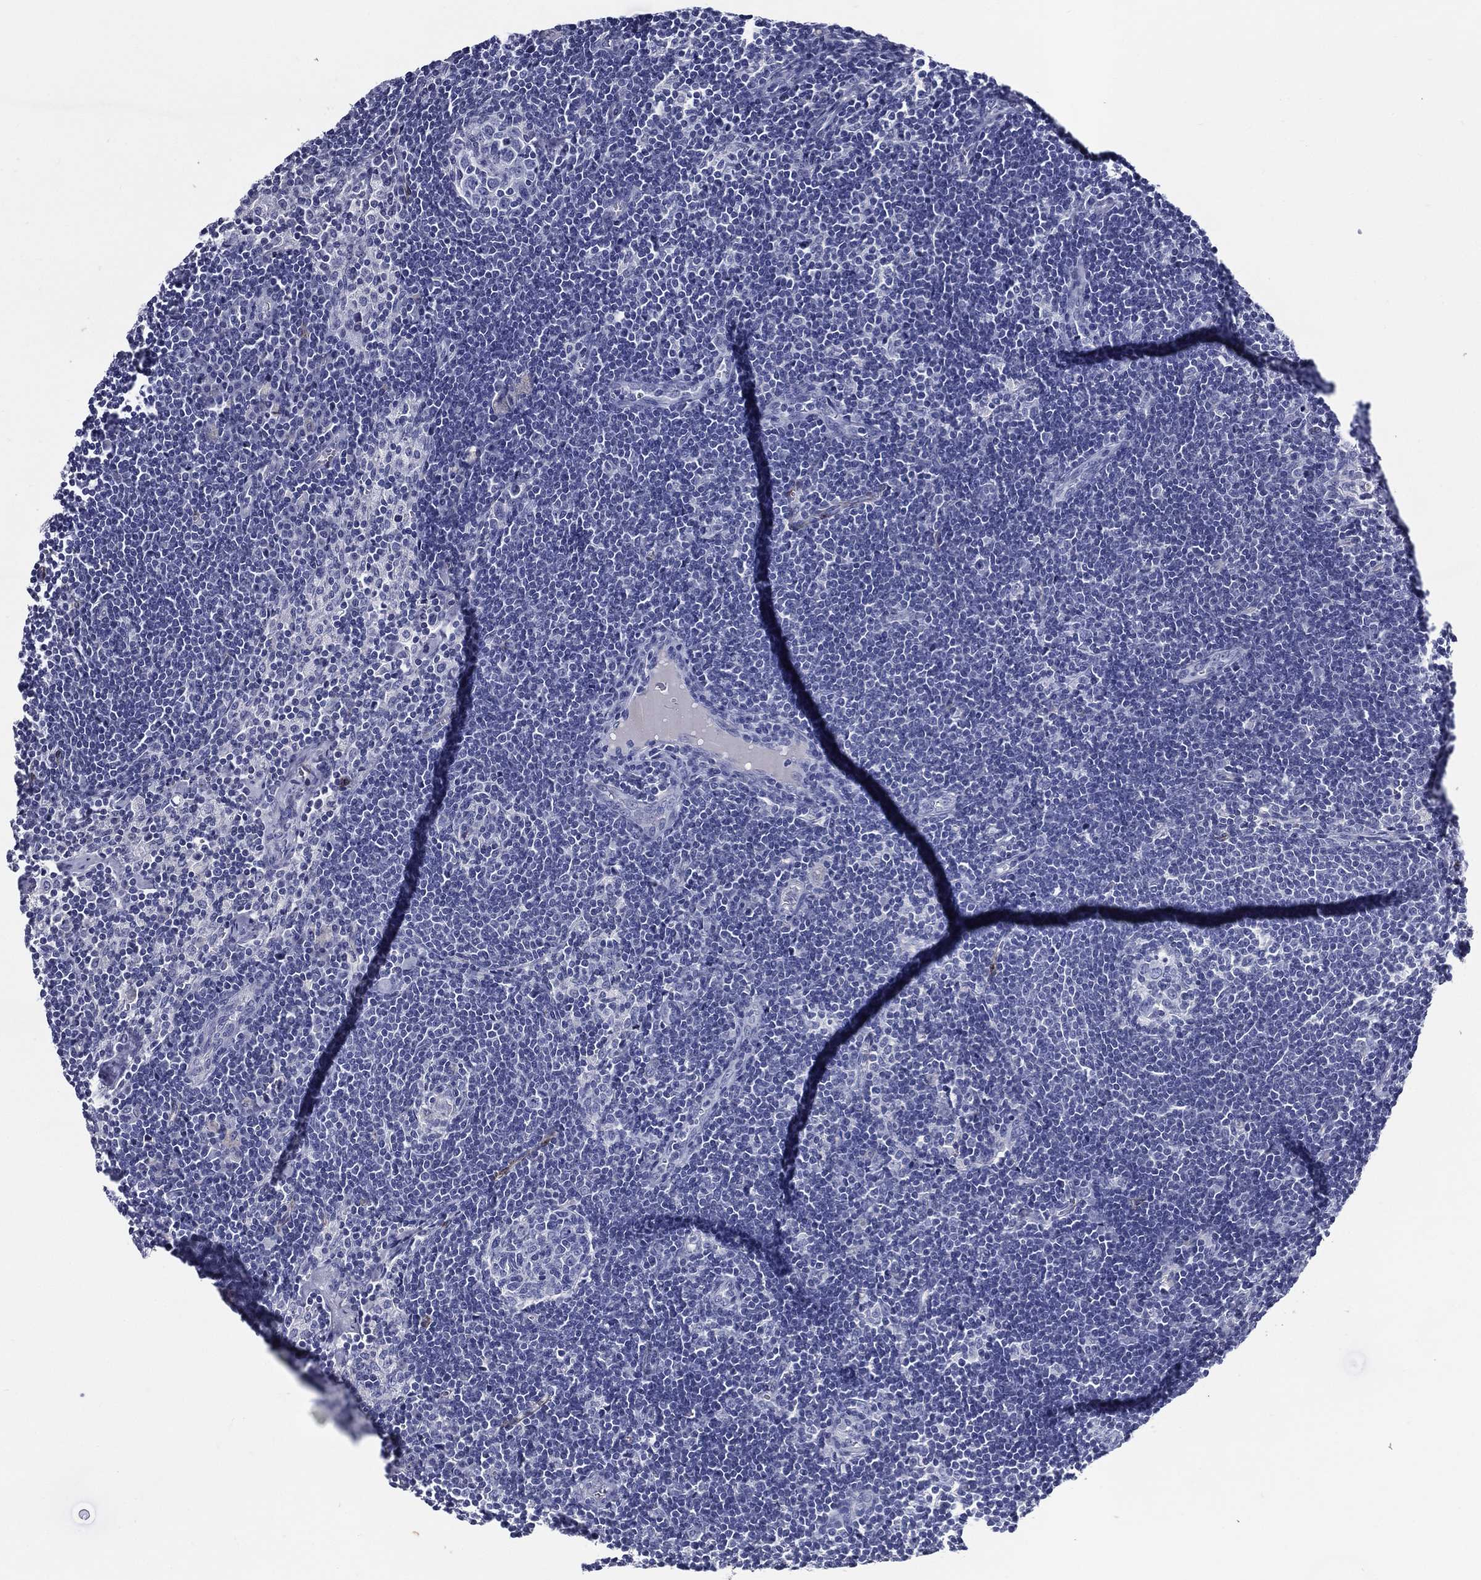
{"staining": {"intensity": "negative", "quantity": "none", "location": "none"}, "tissue": "lymph node", "cell_type": "Germinal center cells", "image_type": "normal", "snomed": [{"axis": "morphology", "description": "Normal tissue, NOS"}, {"axis": "morphology", "description": "Adenocarcinoma, NOS"}, {"axis": "topography", "description": "Lymph node"}, {"axis": "topography", "description": "Pancreas"}], "caption": "The photomicrograph demonstrates no significant positivity in germinal center cells of lymph node.", "gene": "ACE2", "patient": {"sex": "female", "age": 58}}